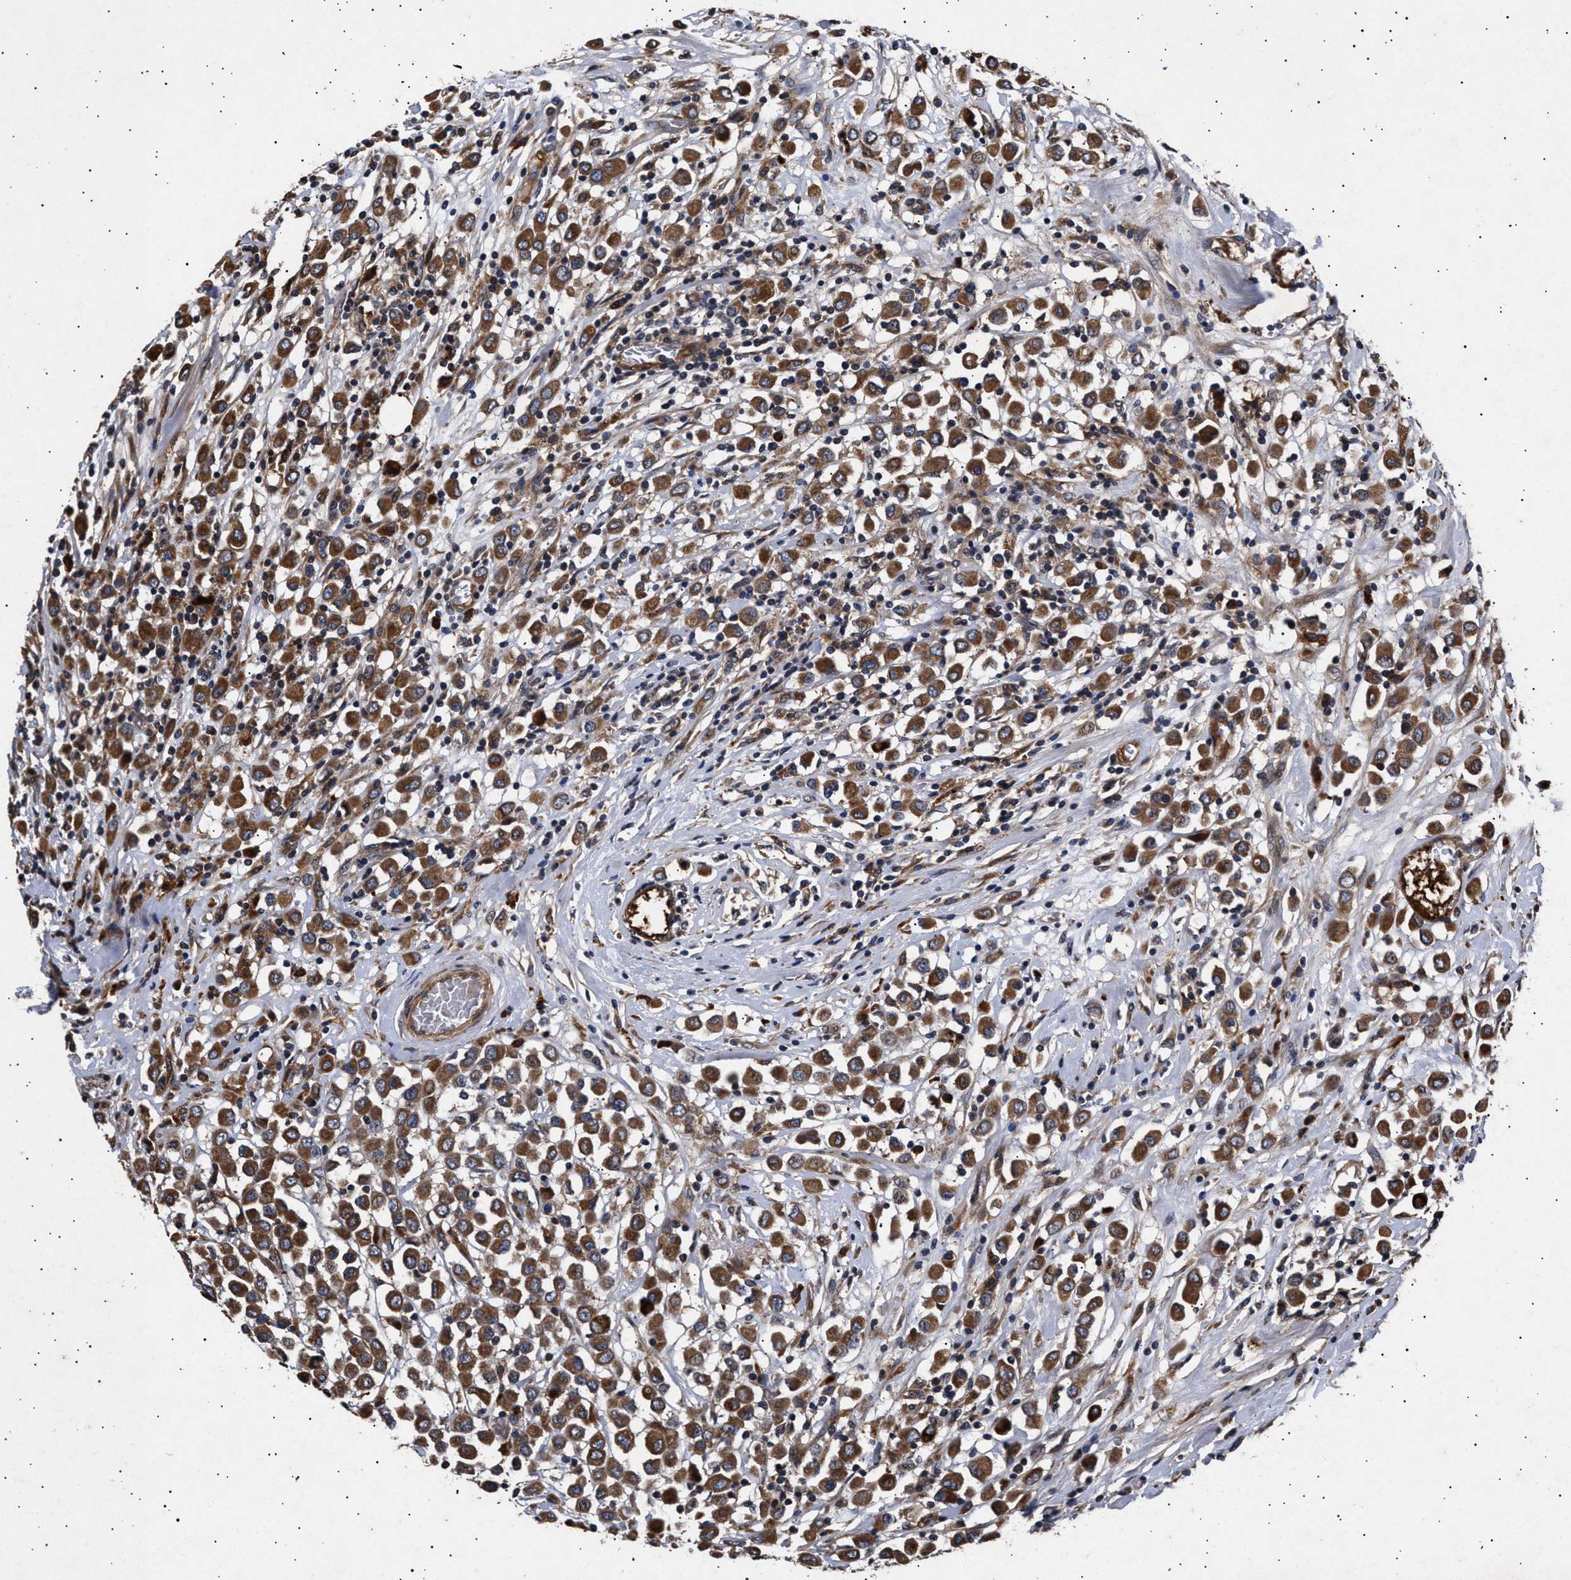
{"staining": {"intensity": "moderate", "quantity": ">75%", "location": "cytoplasmic/membranous"}, "tissue": "breast cancer", "cell_type": "Tumor cells", "image_type": "cancer", "snomed": [{"axis": "morphology", "description": "Duct carcinoma"}, {"axis": "topography", "description": "Breast"}], "caption": "High-power microscopy captured an immunohistochemistry (IHC) image of breast cancer (invasive ductal carcinoma), revealing moderate cytoplasmic/membranous staining in approximately >75% of tumor cells.", "gene": "ITGB5", "patient": {"sex": "female", "age": 61}}